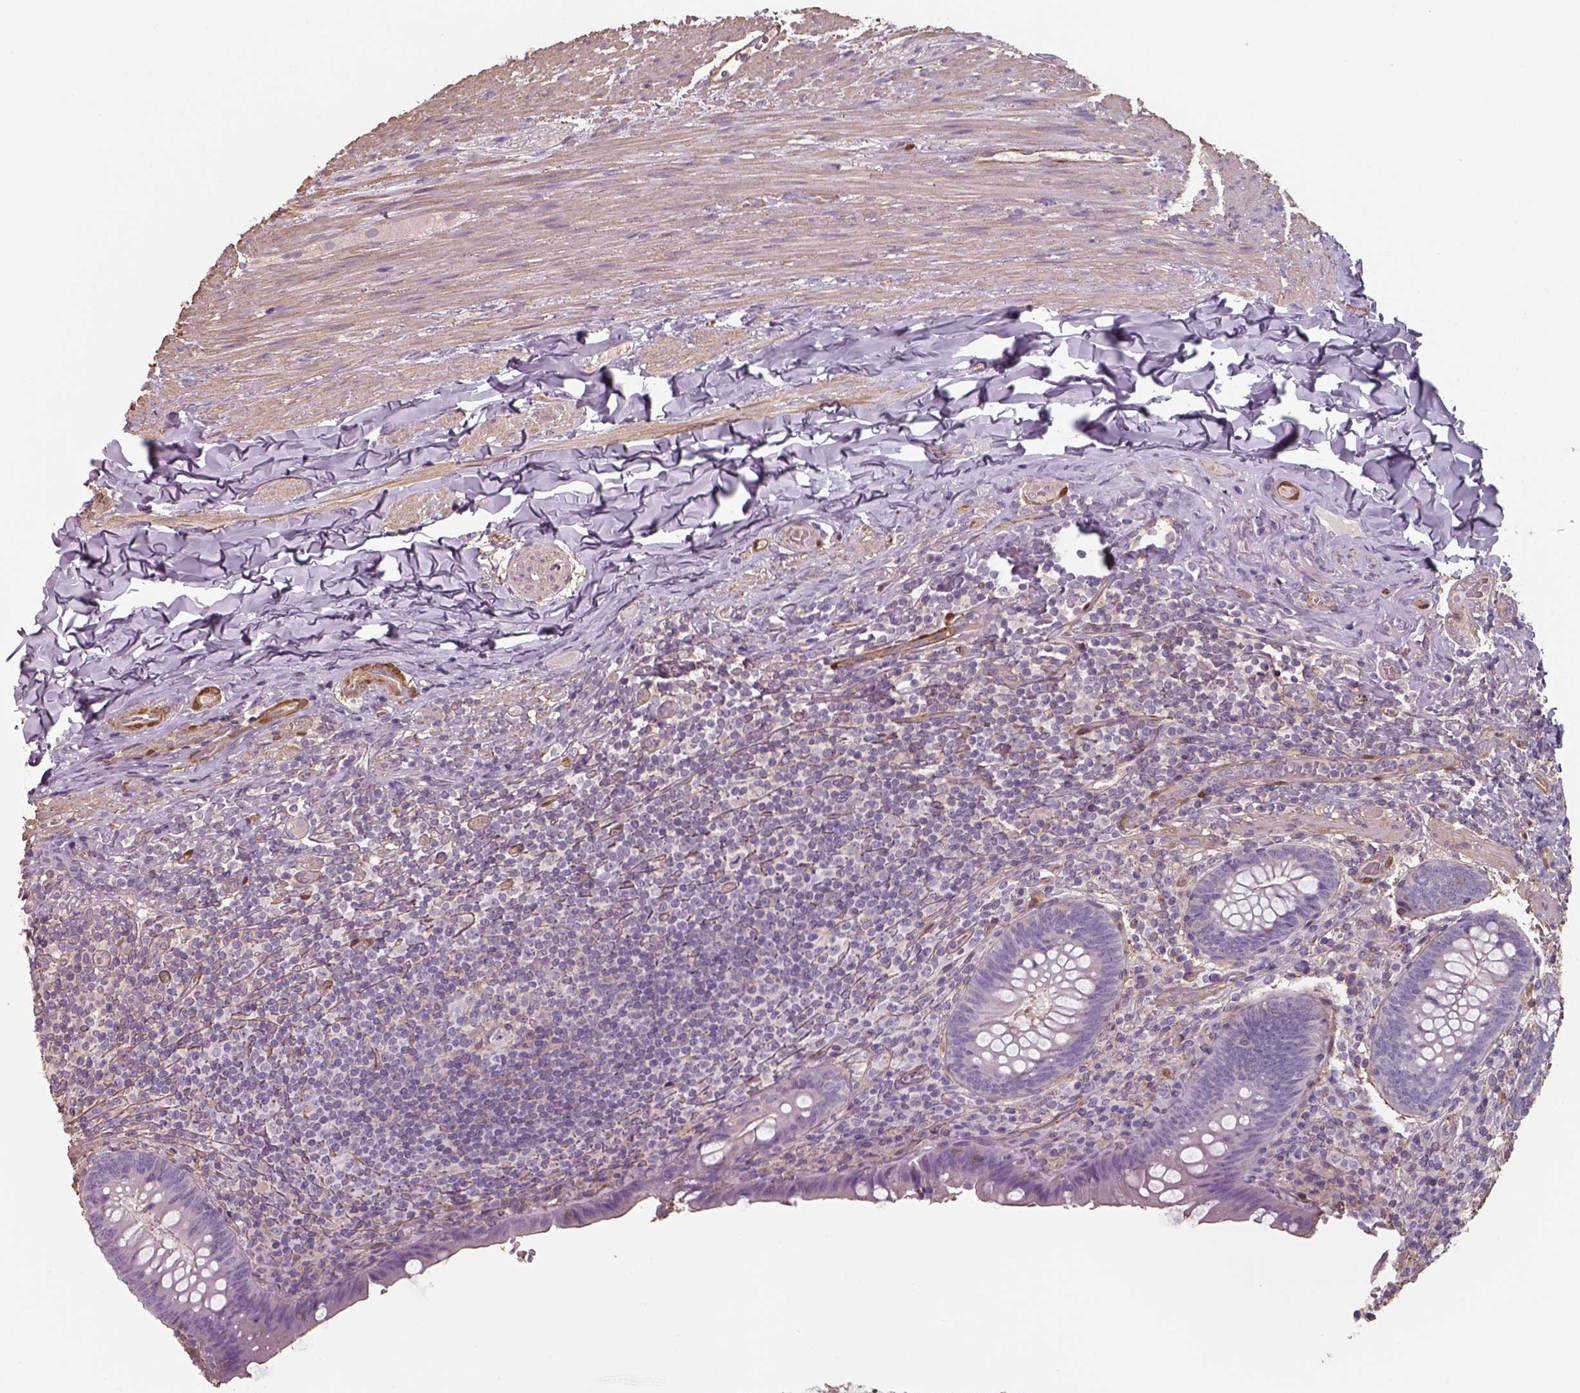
{"staining": {"intensity": "negative", "quantity": "none", "location": "none"}, "tissue": "appendix", "cell_type": "Glandular cells", "image_type": "normal", "snomed": [{"axis": "morphology", "description": "Normal tissue, NOS"}, {"axis": "topography", "description": "Appendix"}], "caption": "This is a photomicrograph of immunohistochemistry (IHC) staining of benign appendix, which shows no expression in glandular cells.", "gene": "ISYNA1", "patient": {"sex": "male", "age": 47}}